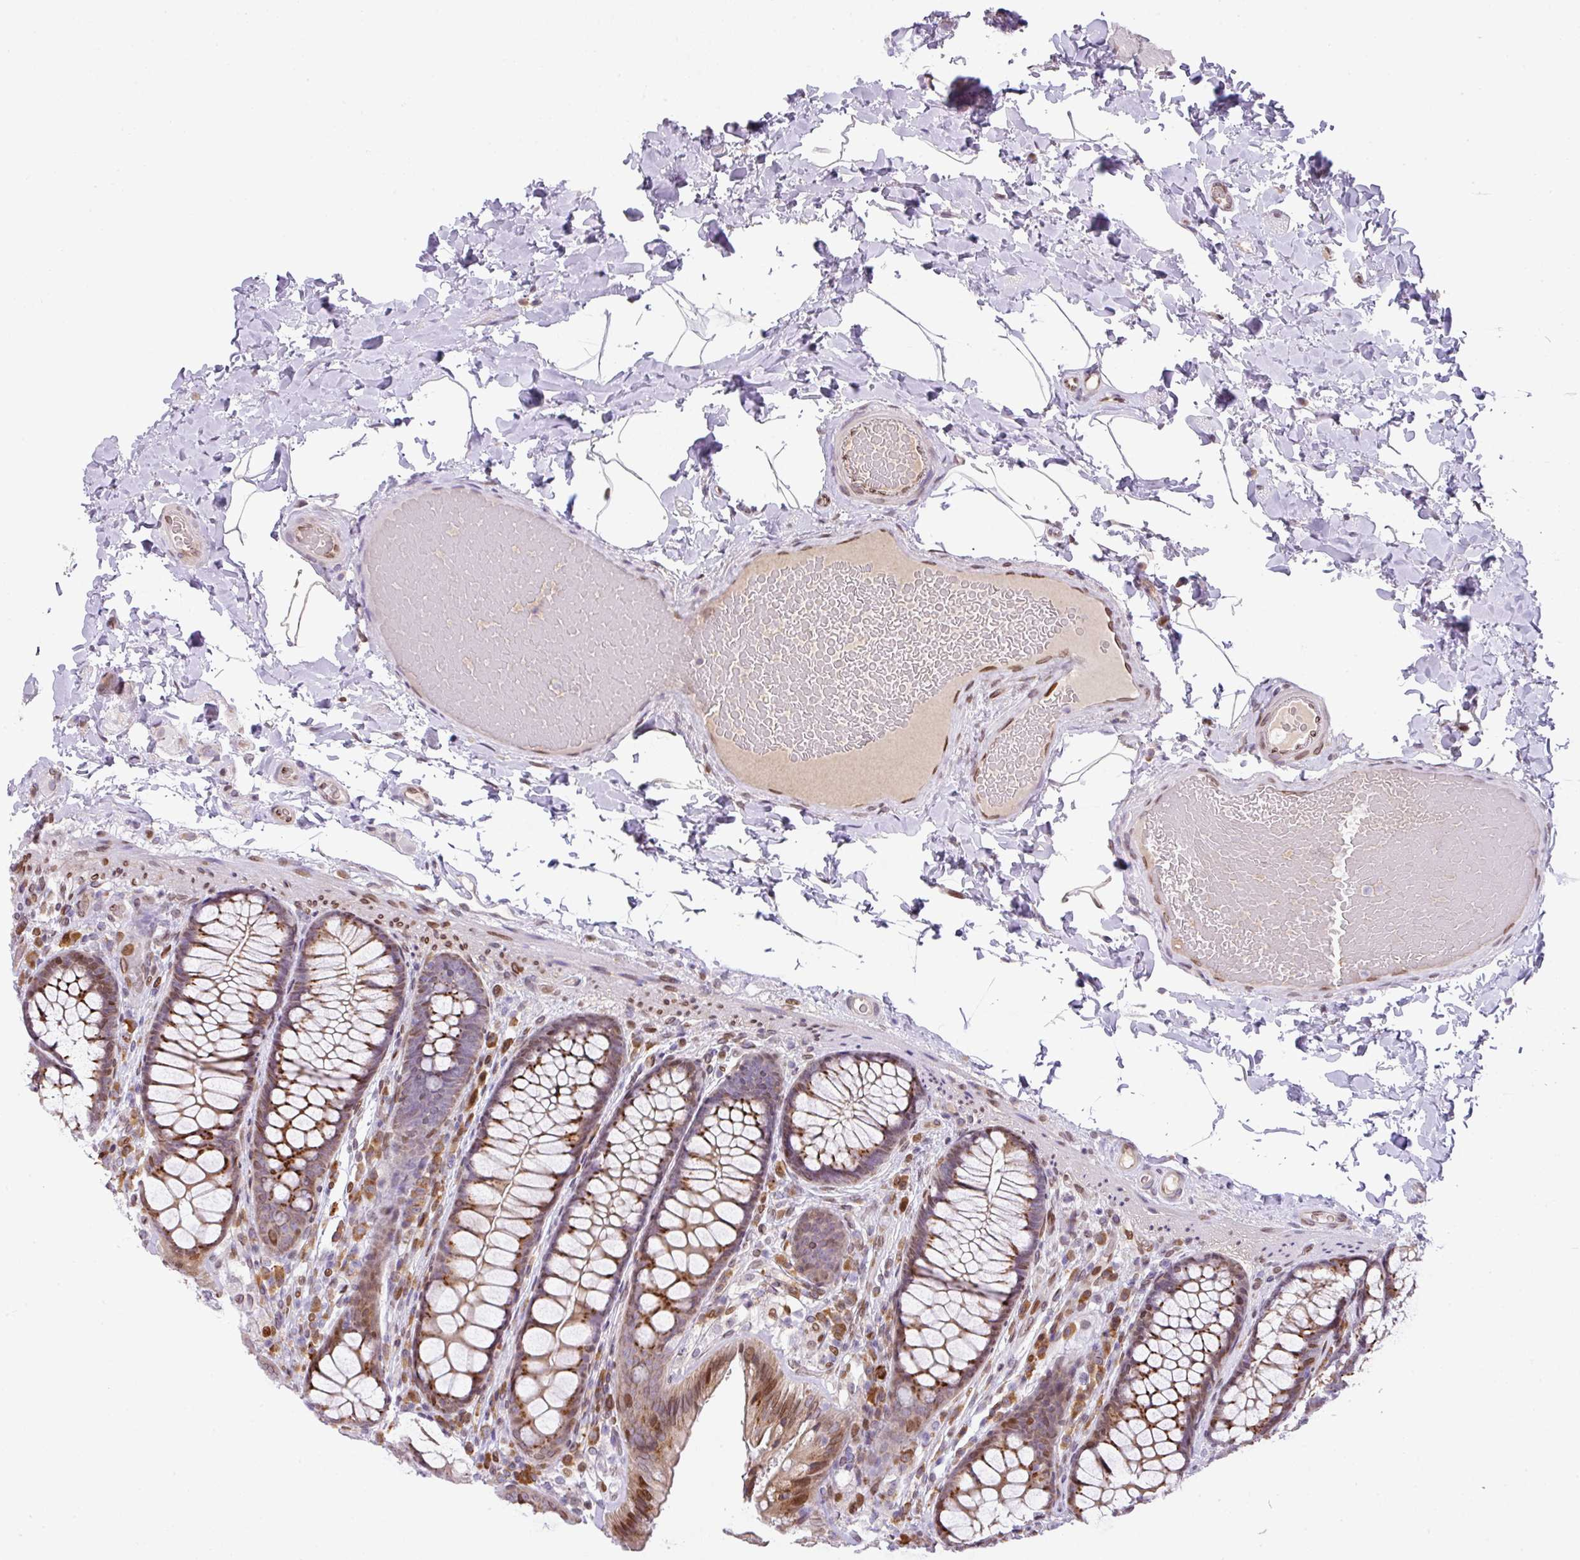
{"staining": {"intensity": "moderate", "quantity": "25%-75%", "location": "nuclear"}, "tissue": "colon", "cell_type": "Endothelial cells", "image_type": "normal", "snomed": [{"axis": "morphology", "description": "Normal tissue, NOS"}, {"axis": "topography", "description": "Colon"}], "caption": "Protein staining by immunohistochemistry (IHC) demonstrates moderate nuclear positivity in approximately 25%-75% of endothelial cells in normal colon. The staining was performed using DAB, with brown indicating positive protein expression. Nuclei are stained blue with hematoxylin.", "gene": "PLK1", "patient": {"sex": "male", "age": 46}}